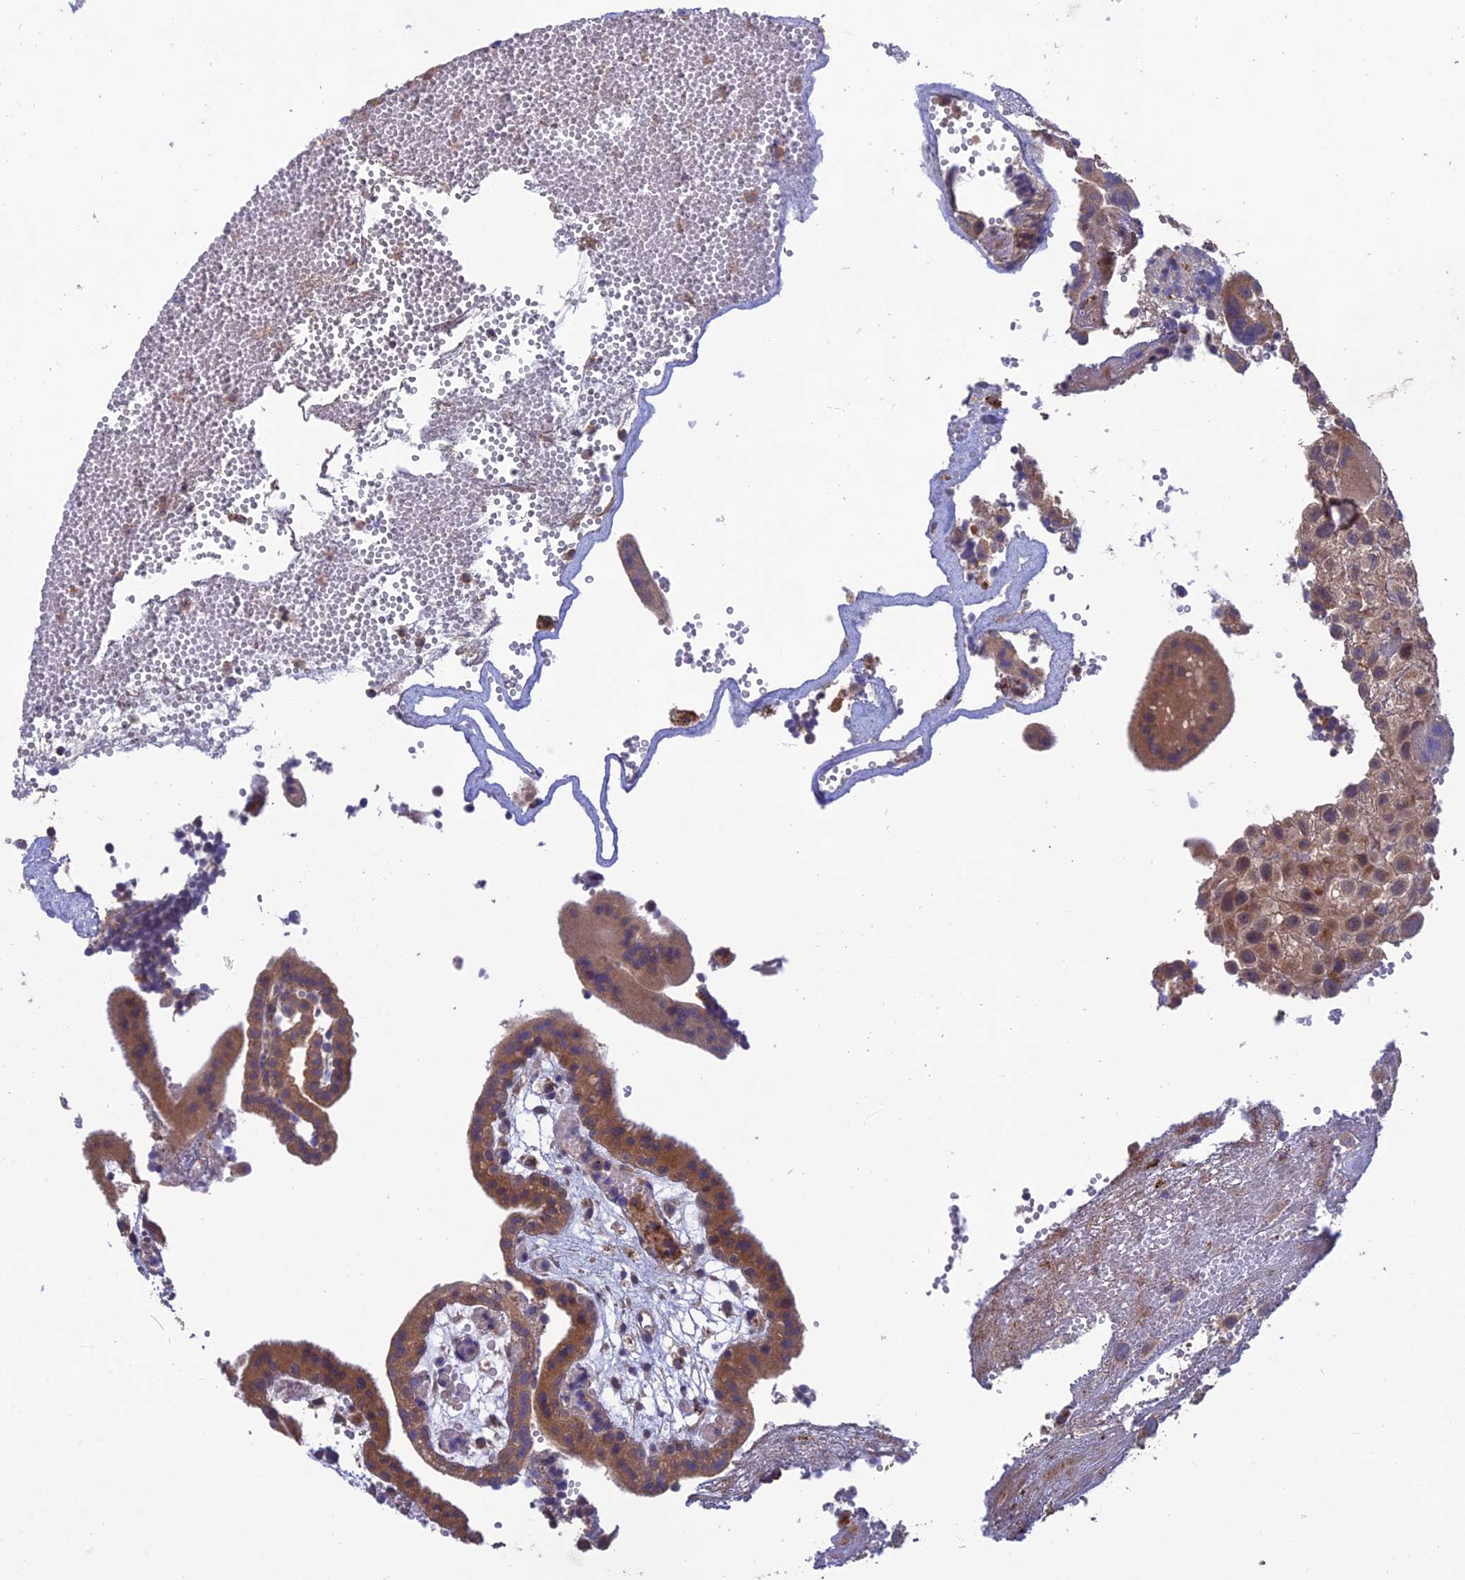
{"staining": {"intensity": "moderate", "quantity": ">75%", "location": "cytoplasmic/membranous"}, "tissue": "placenta", "cell_type": "Decidual cells", "image_type": "normal", "snomed": [{"axis": "morphology", "description": "Normal tissue, NOS"}, {"axis": "topography", "description": "Placenta"}], "caption": "DAB (3,3'-diaminobenzidine) immunohistochemical staining of unremarkable human placenta demonstrates moderate cytoplasmic/membranous protein expression in approximately >75% of decidual cells. Immunohistochemistry (ihc) stains the protein of interest in brown and the nuclei are stained blue.", "gene": "RIC8B", "patient": {"sex": "female", "age": 18}}